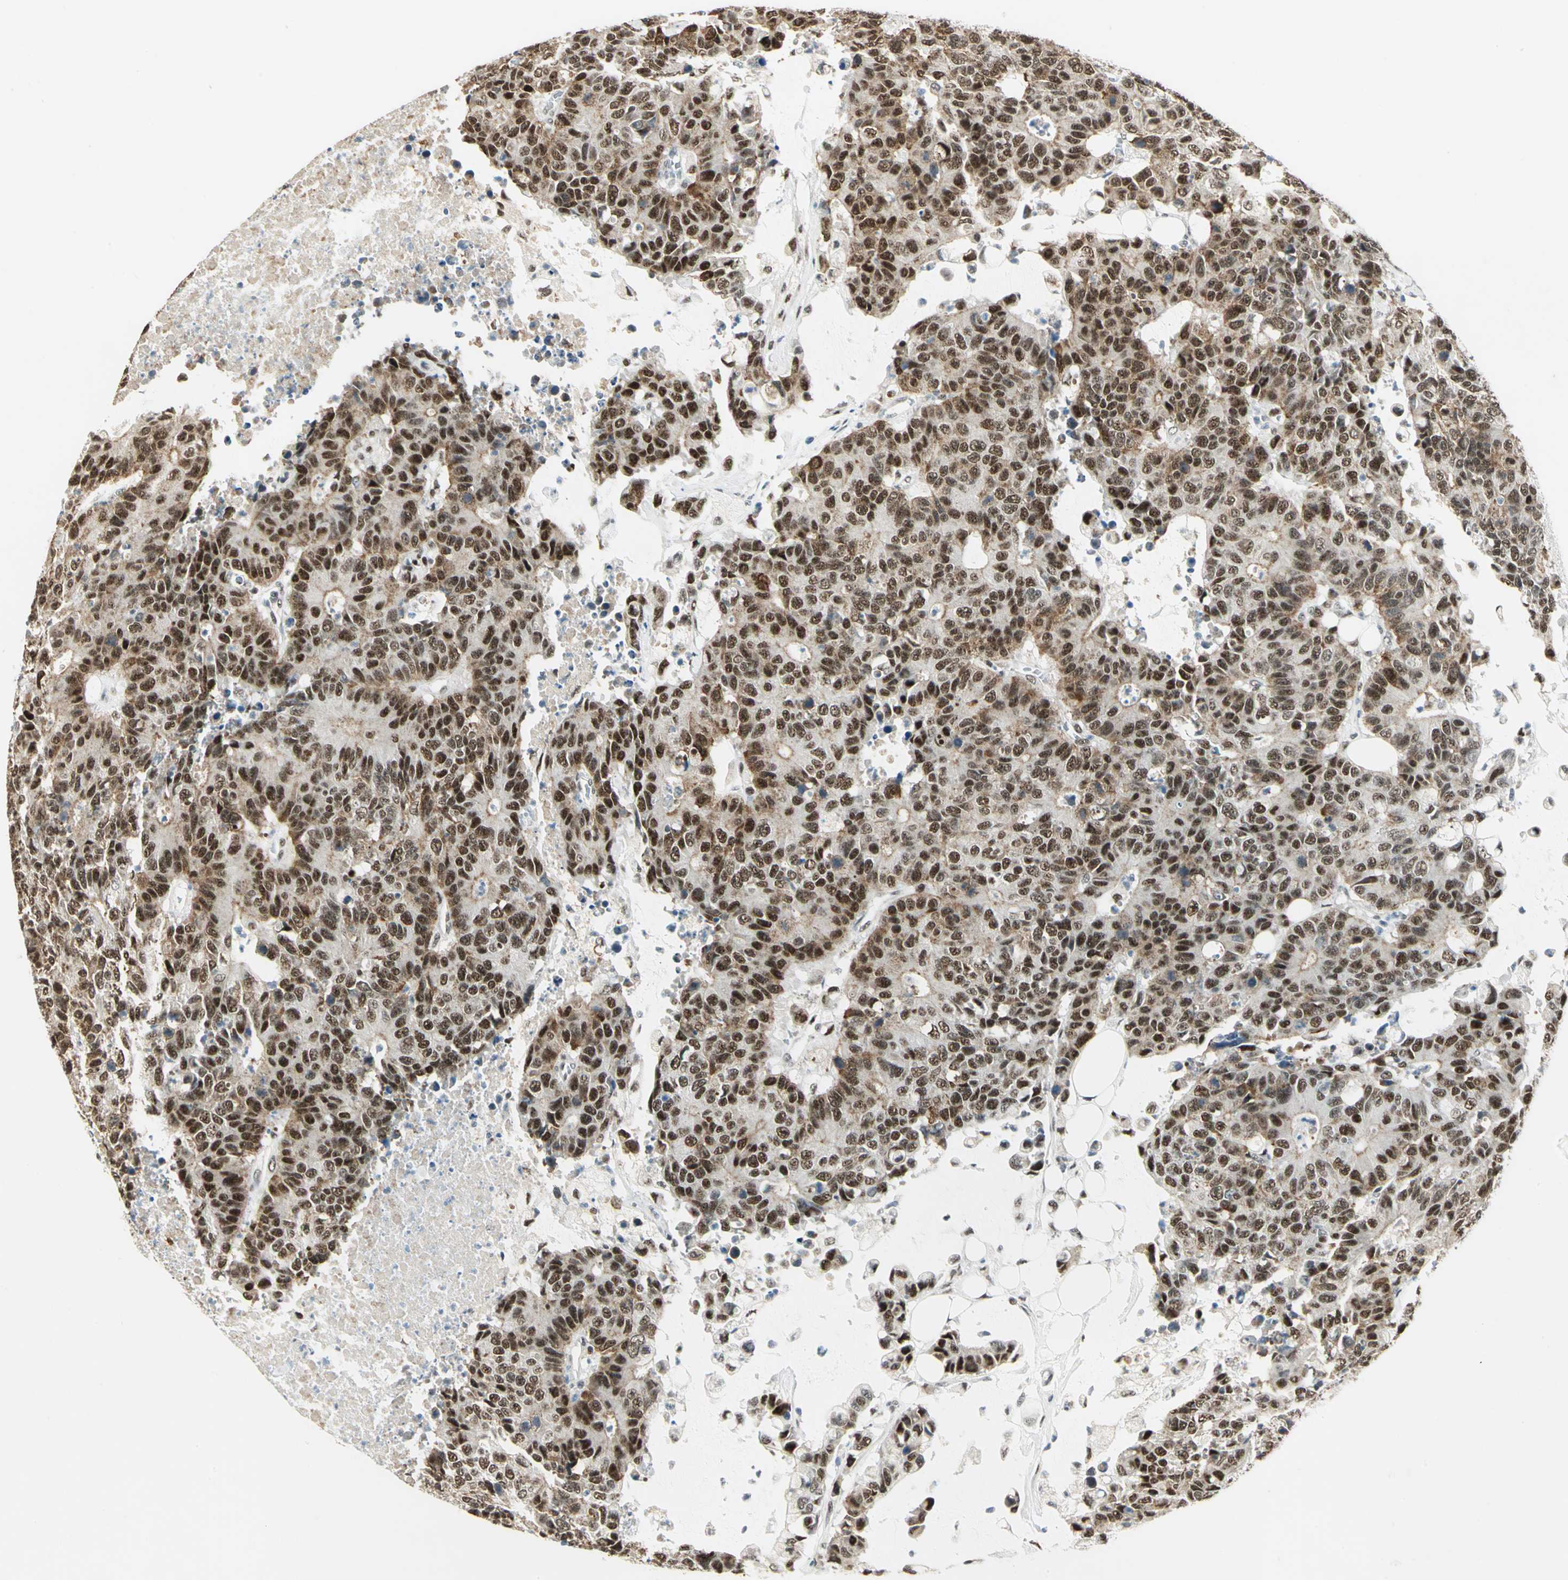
{"staining": {"intensity": "moderate", "quantity": ">75%", "location": "nuclear"}, "tissue": "colorectal cancer", "cell_type": "Tumor cells", "image_type": "cancer", "snomed": [{"axis": "morphology", "description": "Adenocarcinoma, NOS"}, {"axis": "topography", "description": "Colon"}], "caption": "Immunohistochemistry (IHC) (DAB (3,3'-diaminobenzidine)) staining of human adenocarcinoma (colorectal) demonstrates moderate nuclear protein positivity in approximately >75% of tumor cells.", "gene": "CCNT1", "patient": {"sex": "female", "age": 86}}